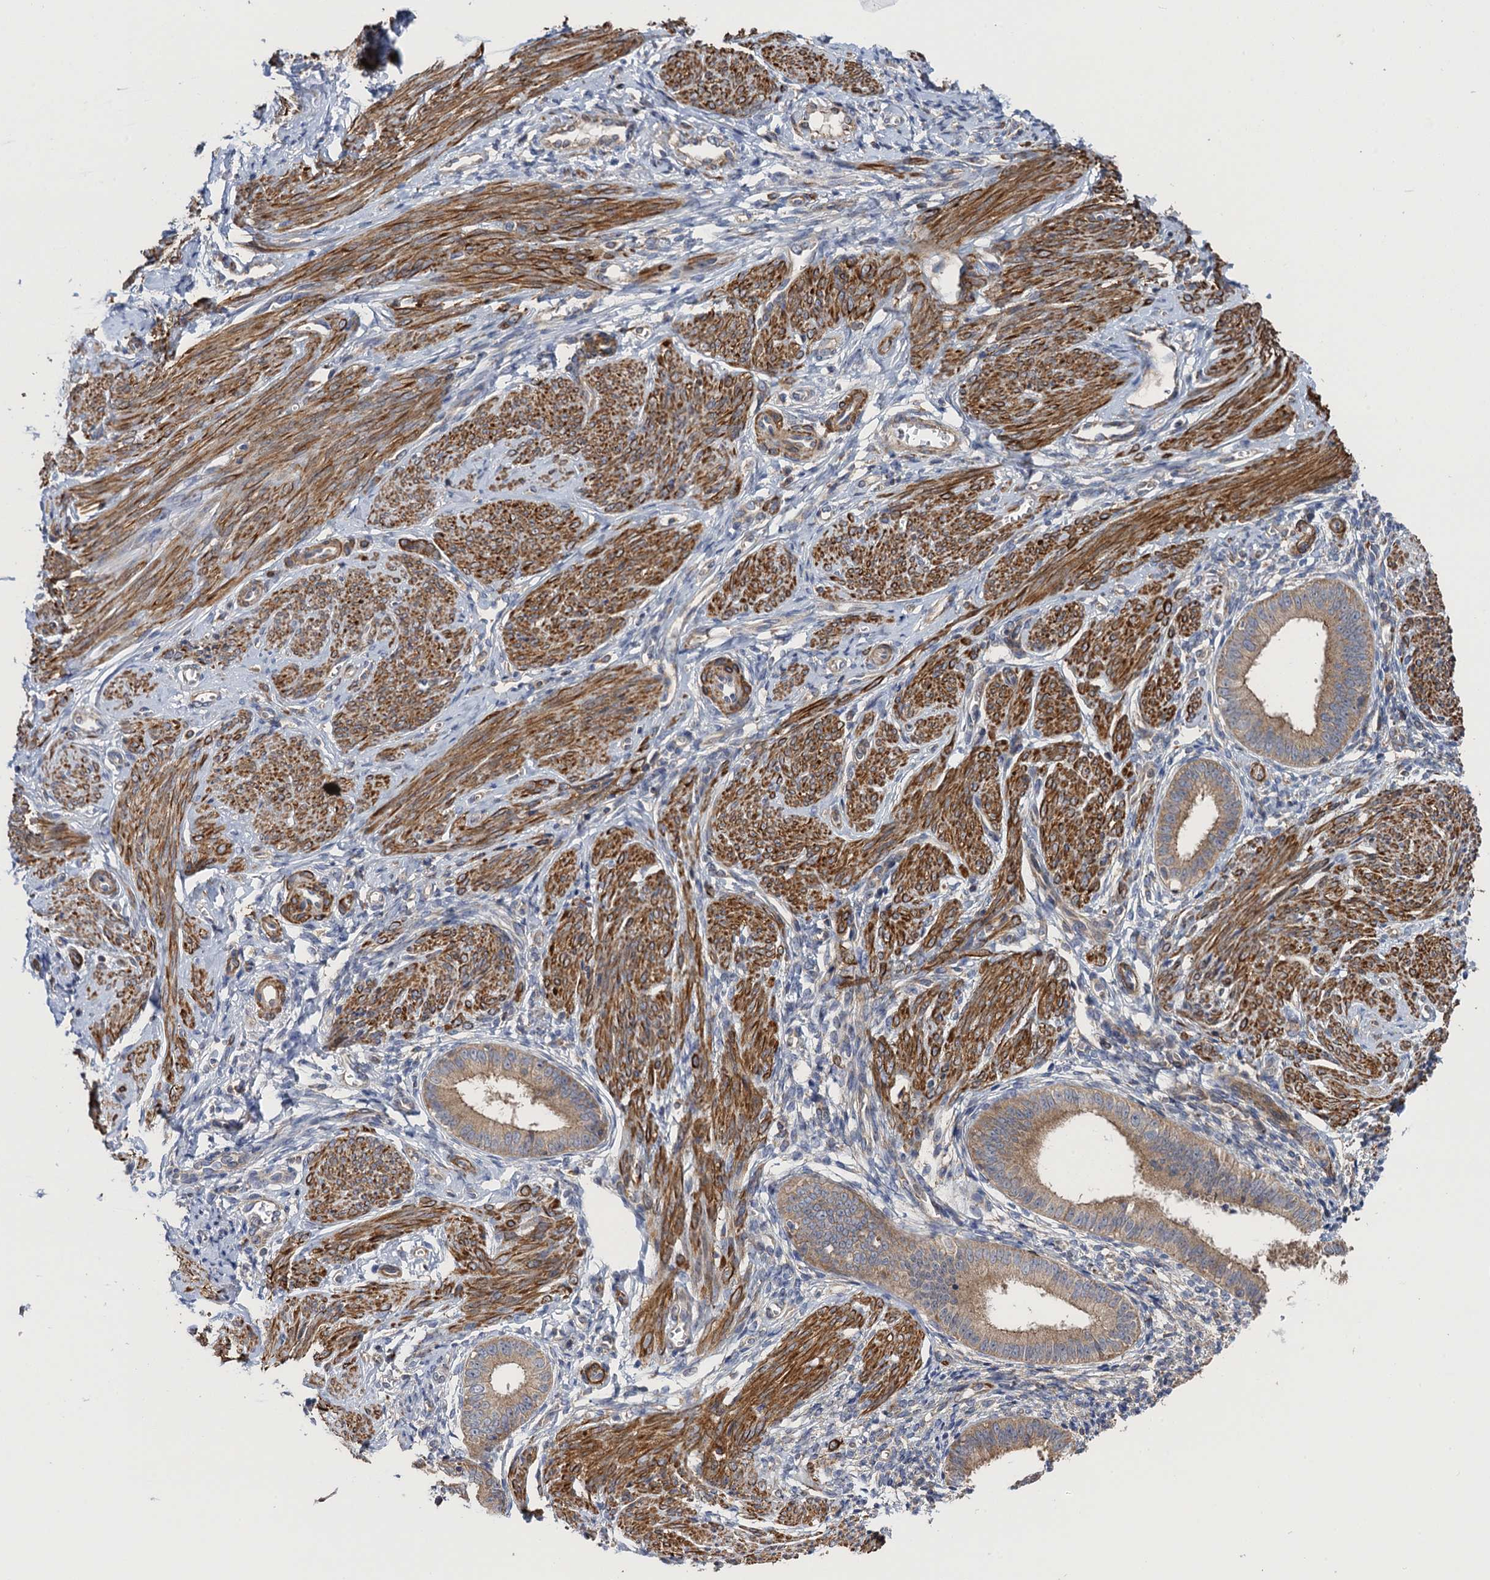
{"staining": {"intensity": "negative", "quantity": "none", "location": "none"}, "tissue": "endometrium", "cell_type": "Cells in endometrial stroma", "image_type": "normal", "snomed": [{"axis": "morphology", "description": "Normal tissue, NOS"}, {"axis": "topography", "description": "Uterus"}, {"axis": "topography", "description": "Endometrium"}], "caption": "This is an immunohistochemistry (IHC) image of benign human endometrium. There is no staining in cells in endometrial stroma.", "gene": "WDR88", "patient": {"sex": "female", "age": 48}}